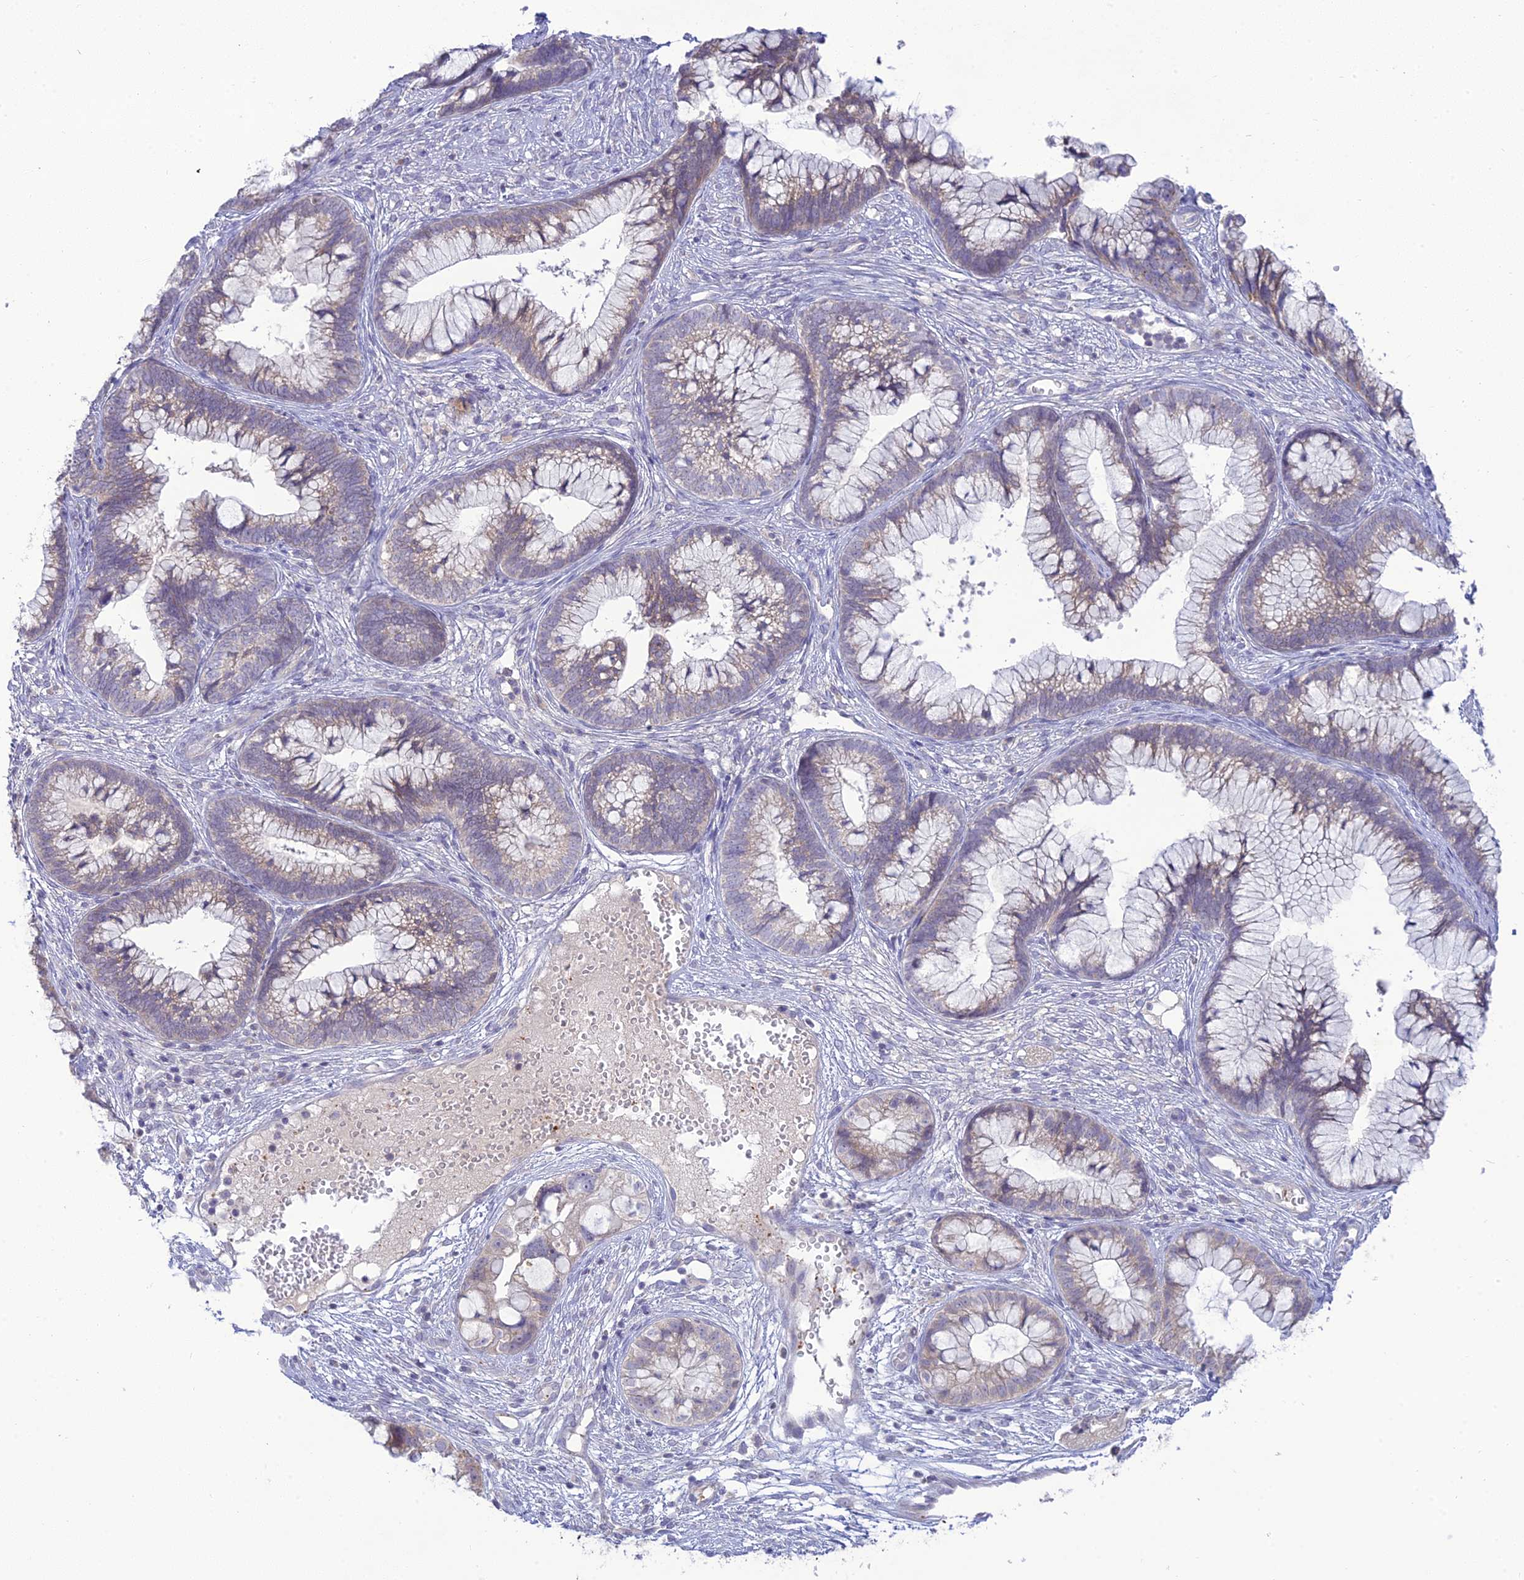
{"staining": {"intensity": "weak", "quantity": "25%-75%", "location": "cytoplasmic/membranous"}, "tissue": "cervical cancer", "cell_type": "Tumor cells", "image_type": "cancer", "snomed": [{"axis": "morphology", "description": "Adenocarcinoma, NOS"}, {"axis": "topography", "description": "Cervix"}], "caption": "Protein staining by immunohistochemistry (IHC) displays weak cytoplasmic/membranous staining in about 25%-75% of tumor cells in cervical adenocarcinoma. (DAB IHC, brown staining for protein, blue staining for nuclei).", "gene": "TMEM40", "patient": {"sex": "female", "age": 44}}